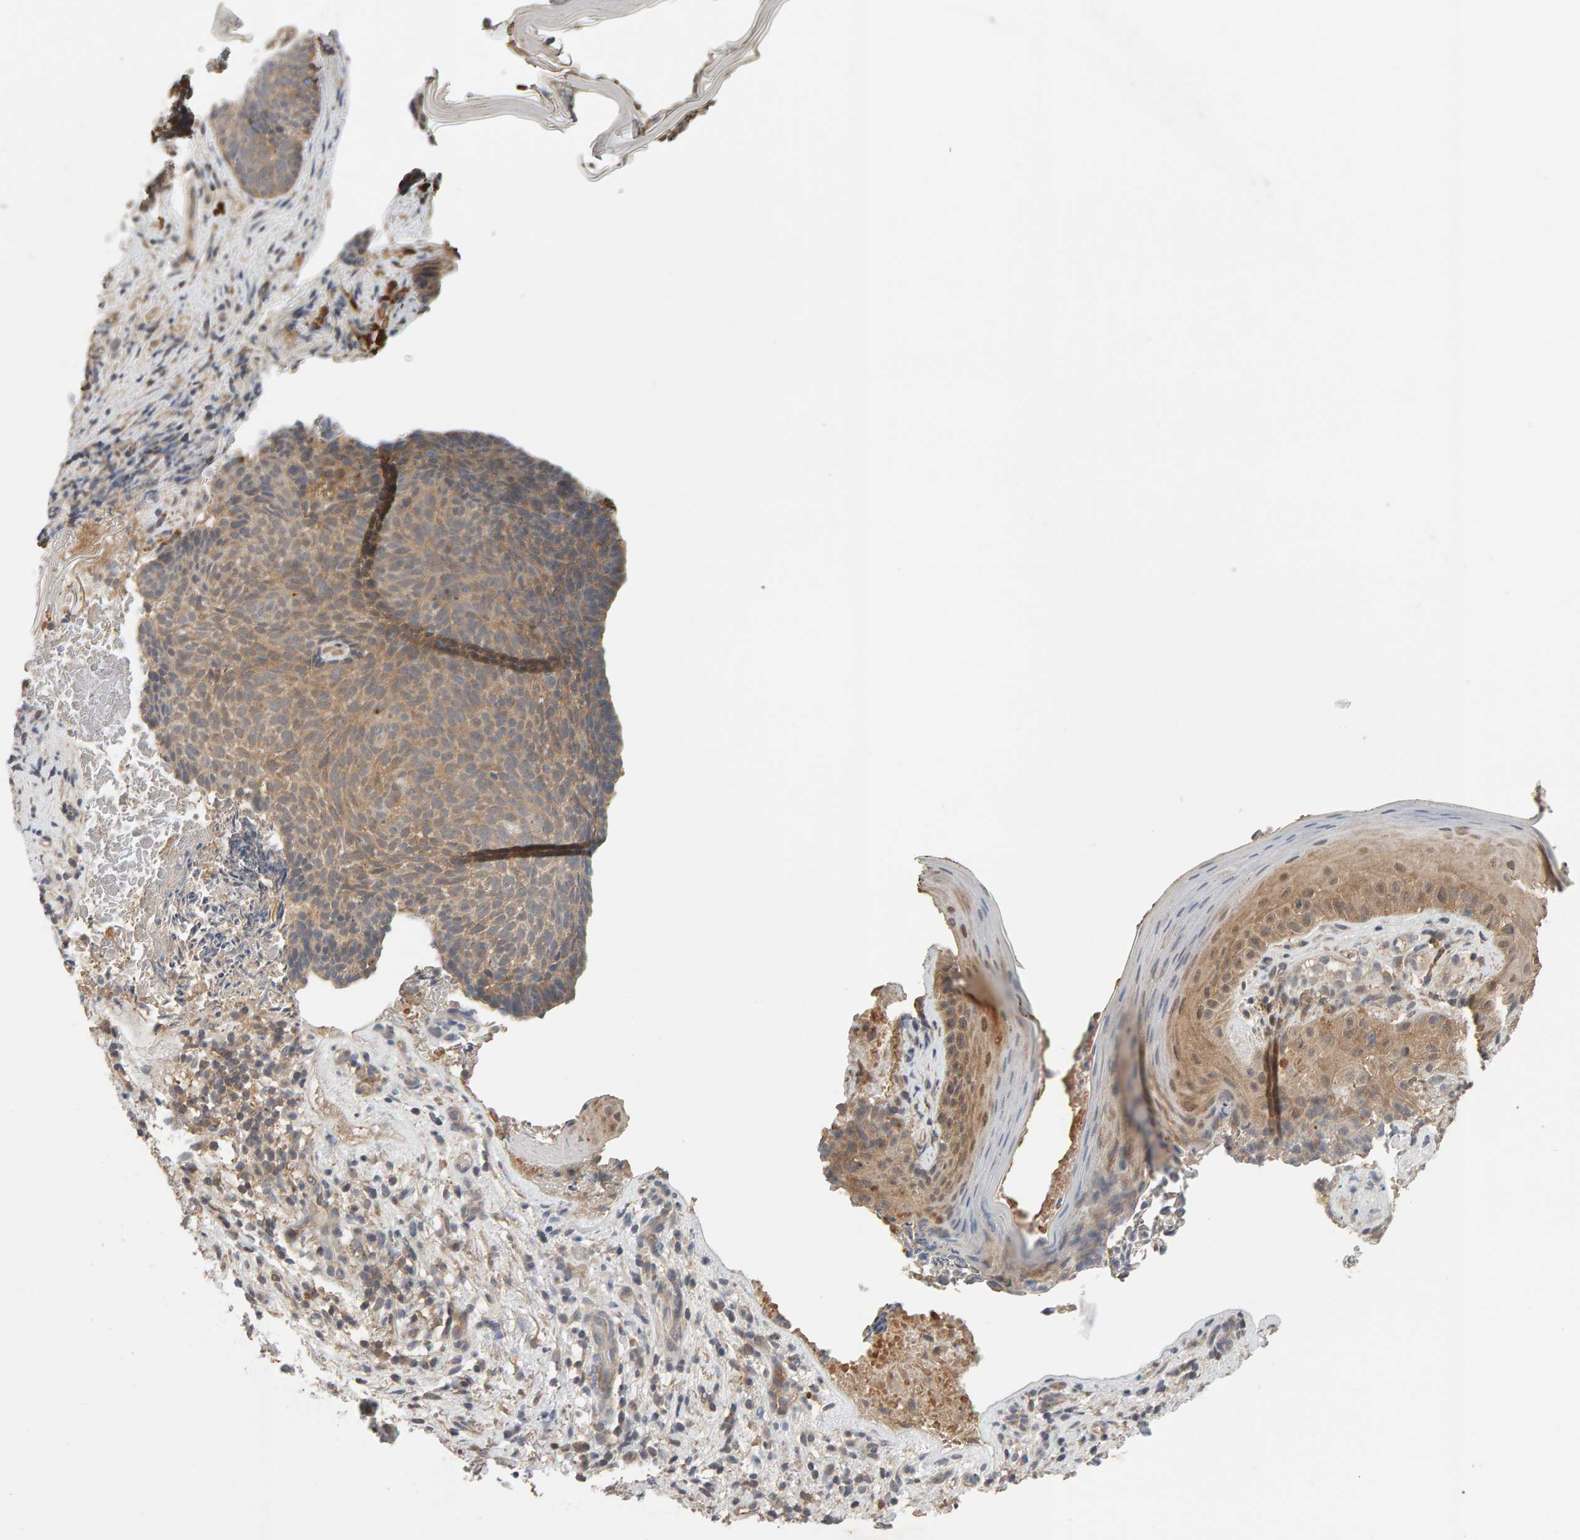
{"staining": {"intensity": "weak", "quantity": ">75%", "location": "cytoplasmic/membranous,nuclear"}, "tissue": "skin cancer", "cell_type": "Tumor cells", "image_type": "cancer", "snomed": [{"axis": "morphology", "description": "Basal cell carcinoma"}, {"axis": "topography", "description": "Skin"}], "caption": "Immunohistochemical staining of human skin cancer demonstrates low levels of weak cytoplasmic/membranous and nuclear staining in approximately >75% of tumor cells.", "gene": "DNAJC7", "patient": {"sex": "male", "age": 61}}